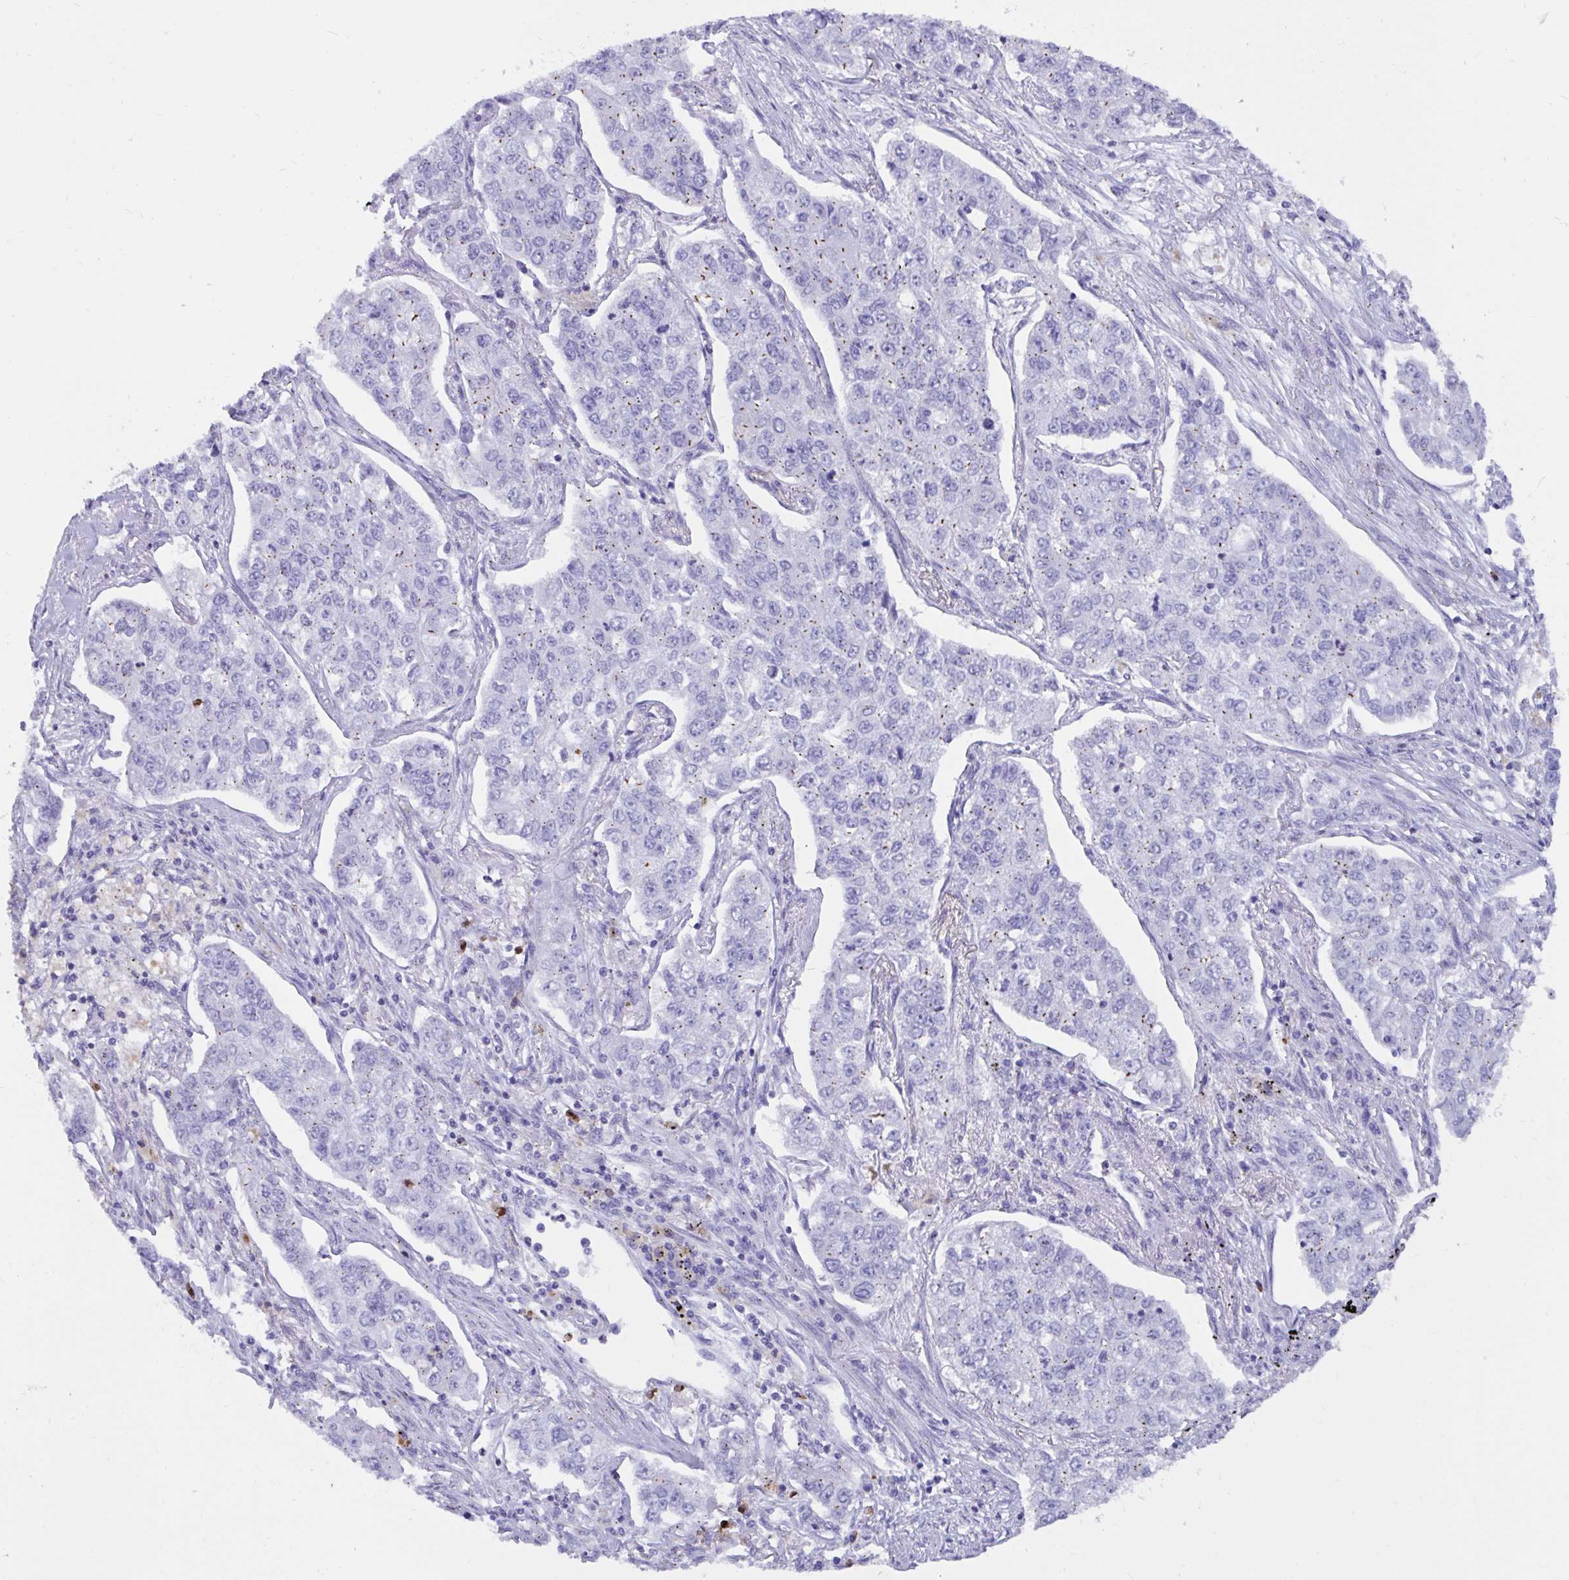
{"staining": {"intensity": "moderate", "quantity": "<25%", "location": "cytoplasmic/membranous"}, "tissue": "lung cancer", "cell_type": "Tumor cells", "image_type": "cancer", "snomed": [{"axis": "morphology", "description": "Adenocarcinoma, NOS"}, {"axis": "topography", "description": "Lung"}], "caption": "This histopathology image displays immunohistochemistry (IHC) staining of human lung cancer, with low moderate cytoplasmic/membranous expression in about <25% of tumor cells.", "gene": "RNASE3", "patient": {"sex": "male", "age": 49}}